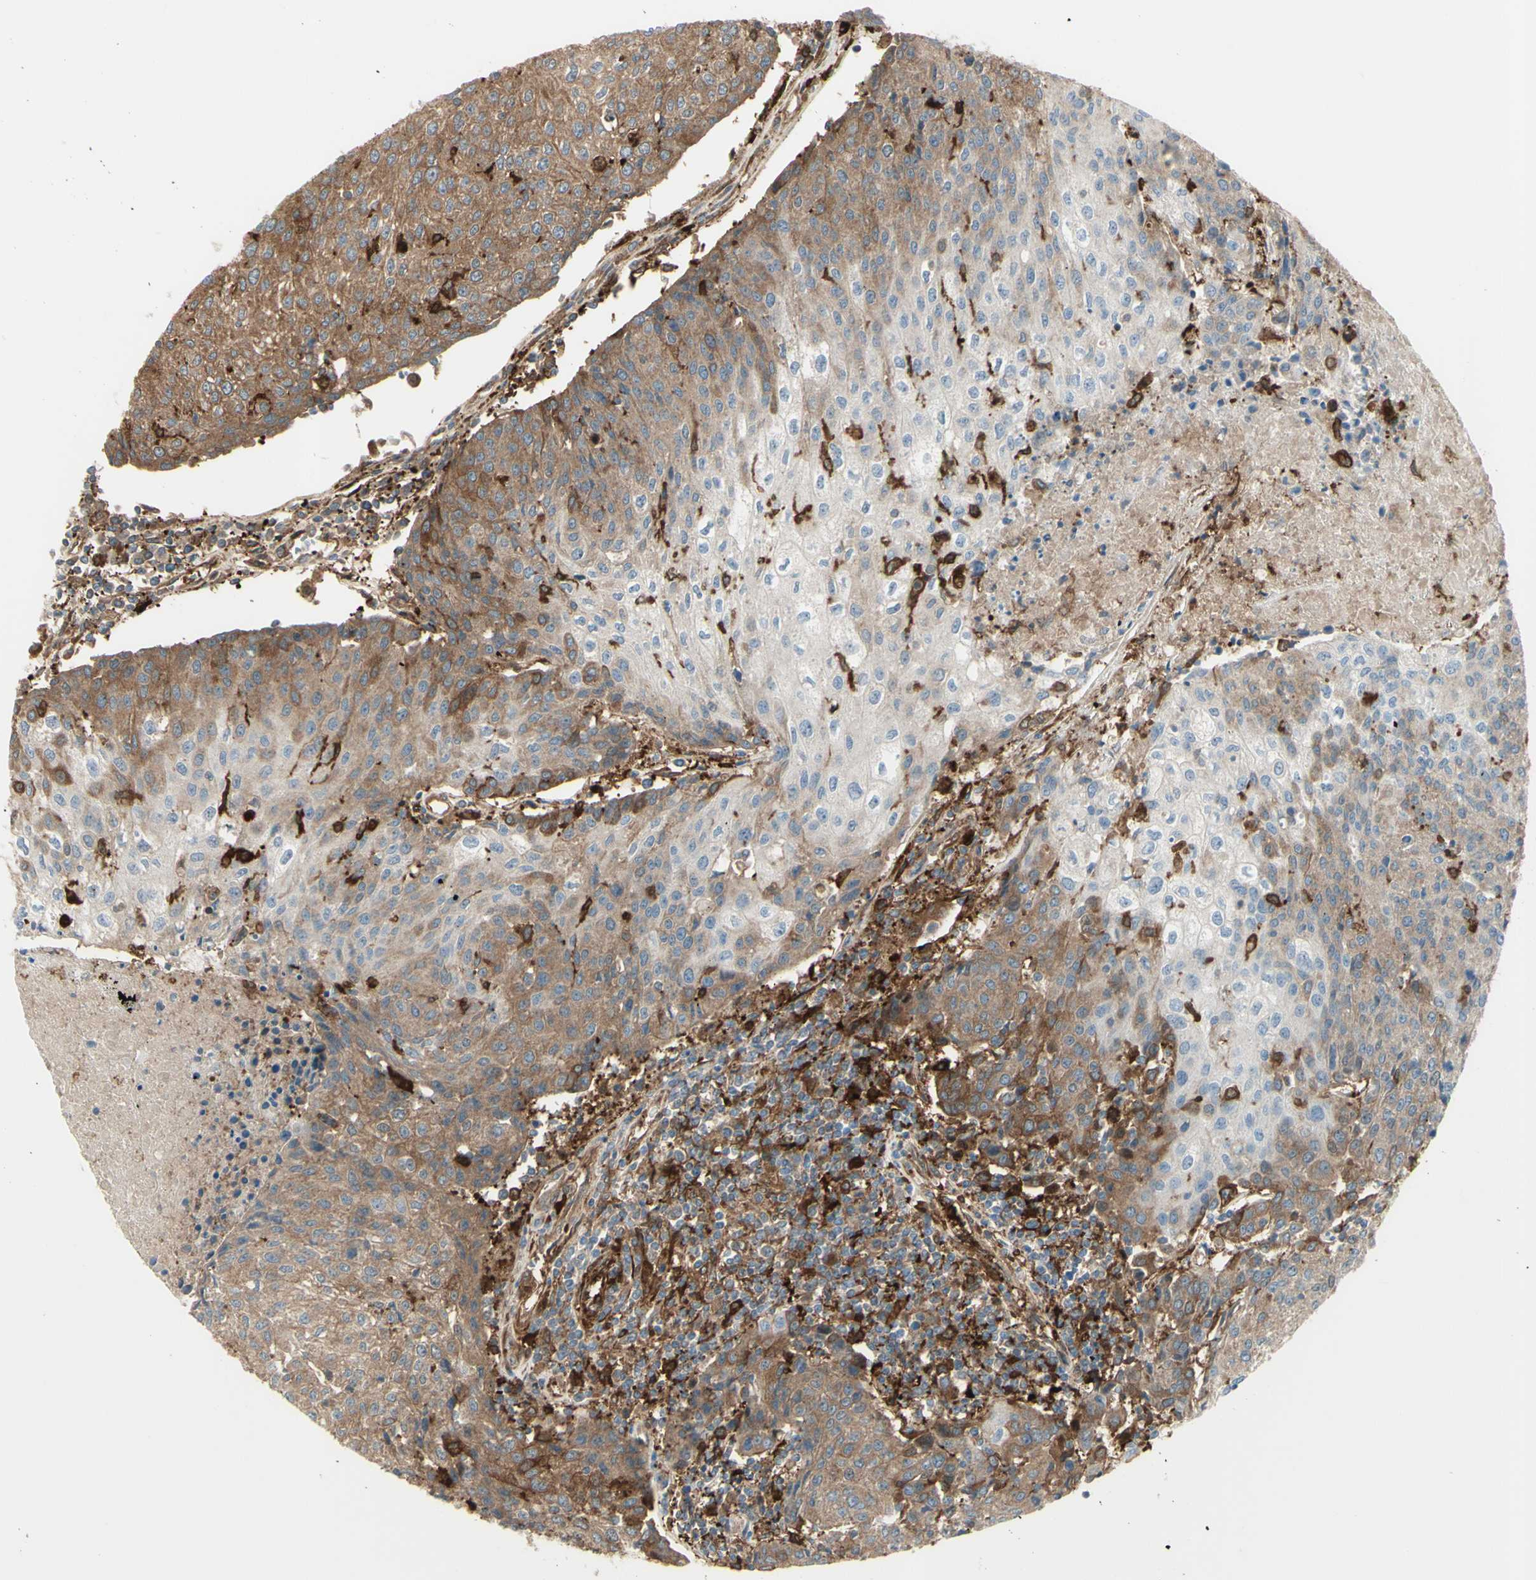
{"staining": {"intensity": "moderate", "quantity": "25%-75%", "location": "cytoplasmic/membranous"}, "tissue": "urothelial cancer", "cell_type": "Tumor cells", "image_type": "cancer", "snomed": [{"axis": "morphology", "description": "Urothelial carcinoma, High grade"}, {"axis": "topography", "description": "Urinary bladder"}], "caption": "Urothelial carcinoma (high-grade) was stained to show a protein in brown. There is medium levels of moderate cytoplasmic/membranous staining in about 25%-75% of tumor cells. (Stains: DAB in brown, nuclei in blue, Microscopy: brightfield microscopy at high magnification).", "gene": "IGSF9B", "patient": {"sex": "female", "age": 85}}